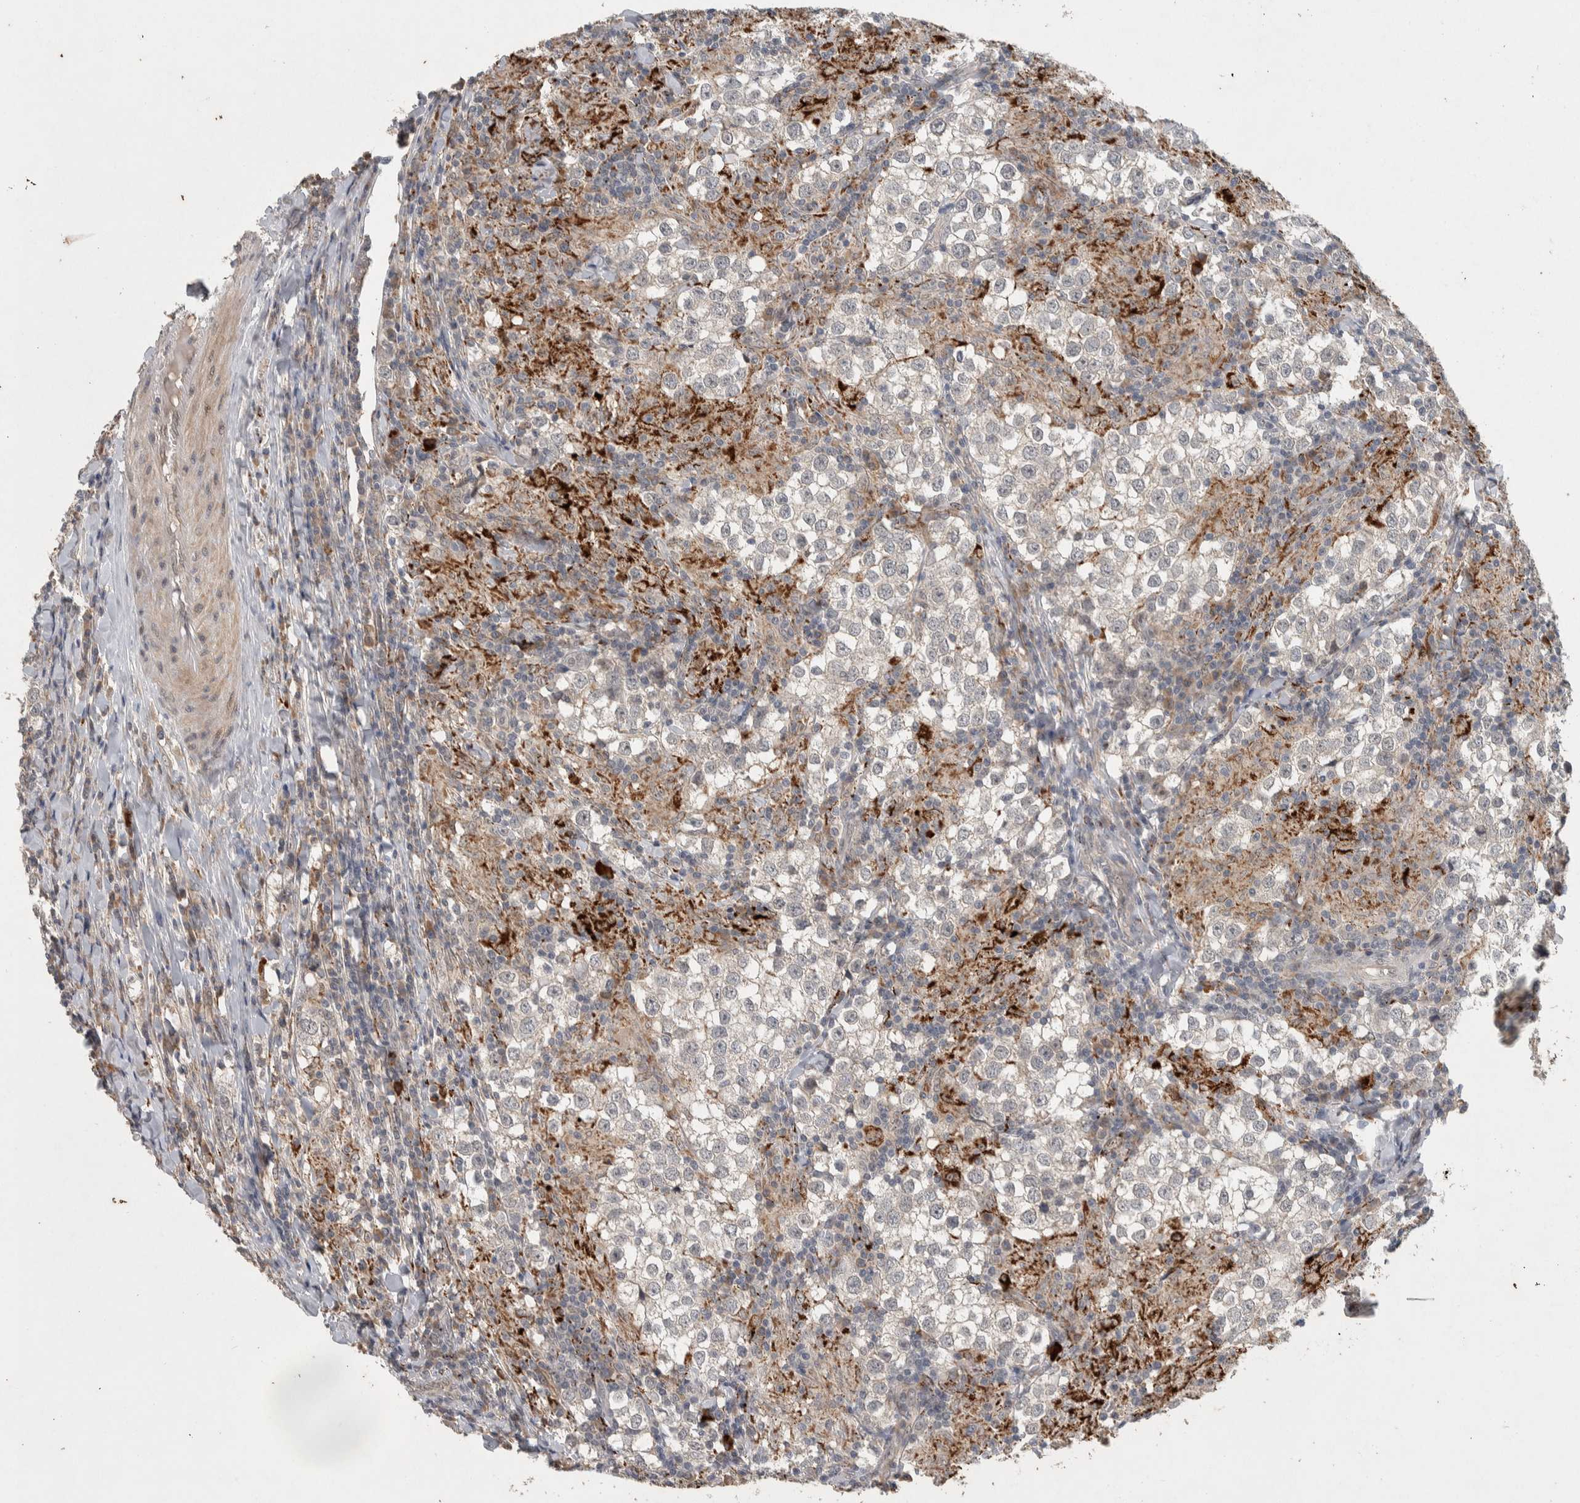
{"staining": {"intensity": "negative", "quantity": "none", "location": "none"}, "tissue": "testis cancer", "cell_type": "Tumor cells", "image_type": "cancer", "snomed": [{"axis": "morphology", "description": "Seminoma, NOS"}, {"axis": "morphology", "description": "Carcinoma, Embryonal, NOS"}, {"axis": "topography", "description": "Testis"}], "caption": "Tumor cells show no significant protein staining in testis cancer (seminoma). (Immunohistochemistry, brightfield microscopy, high magnification).", "gene": "CHRM3", "patient": {"sex": "male", "age": 36}}